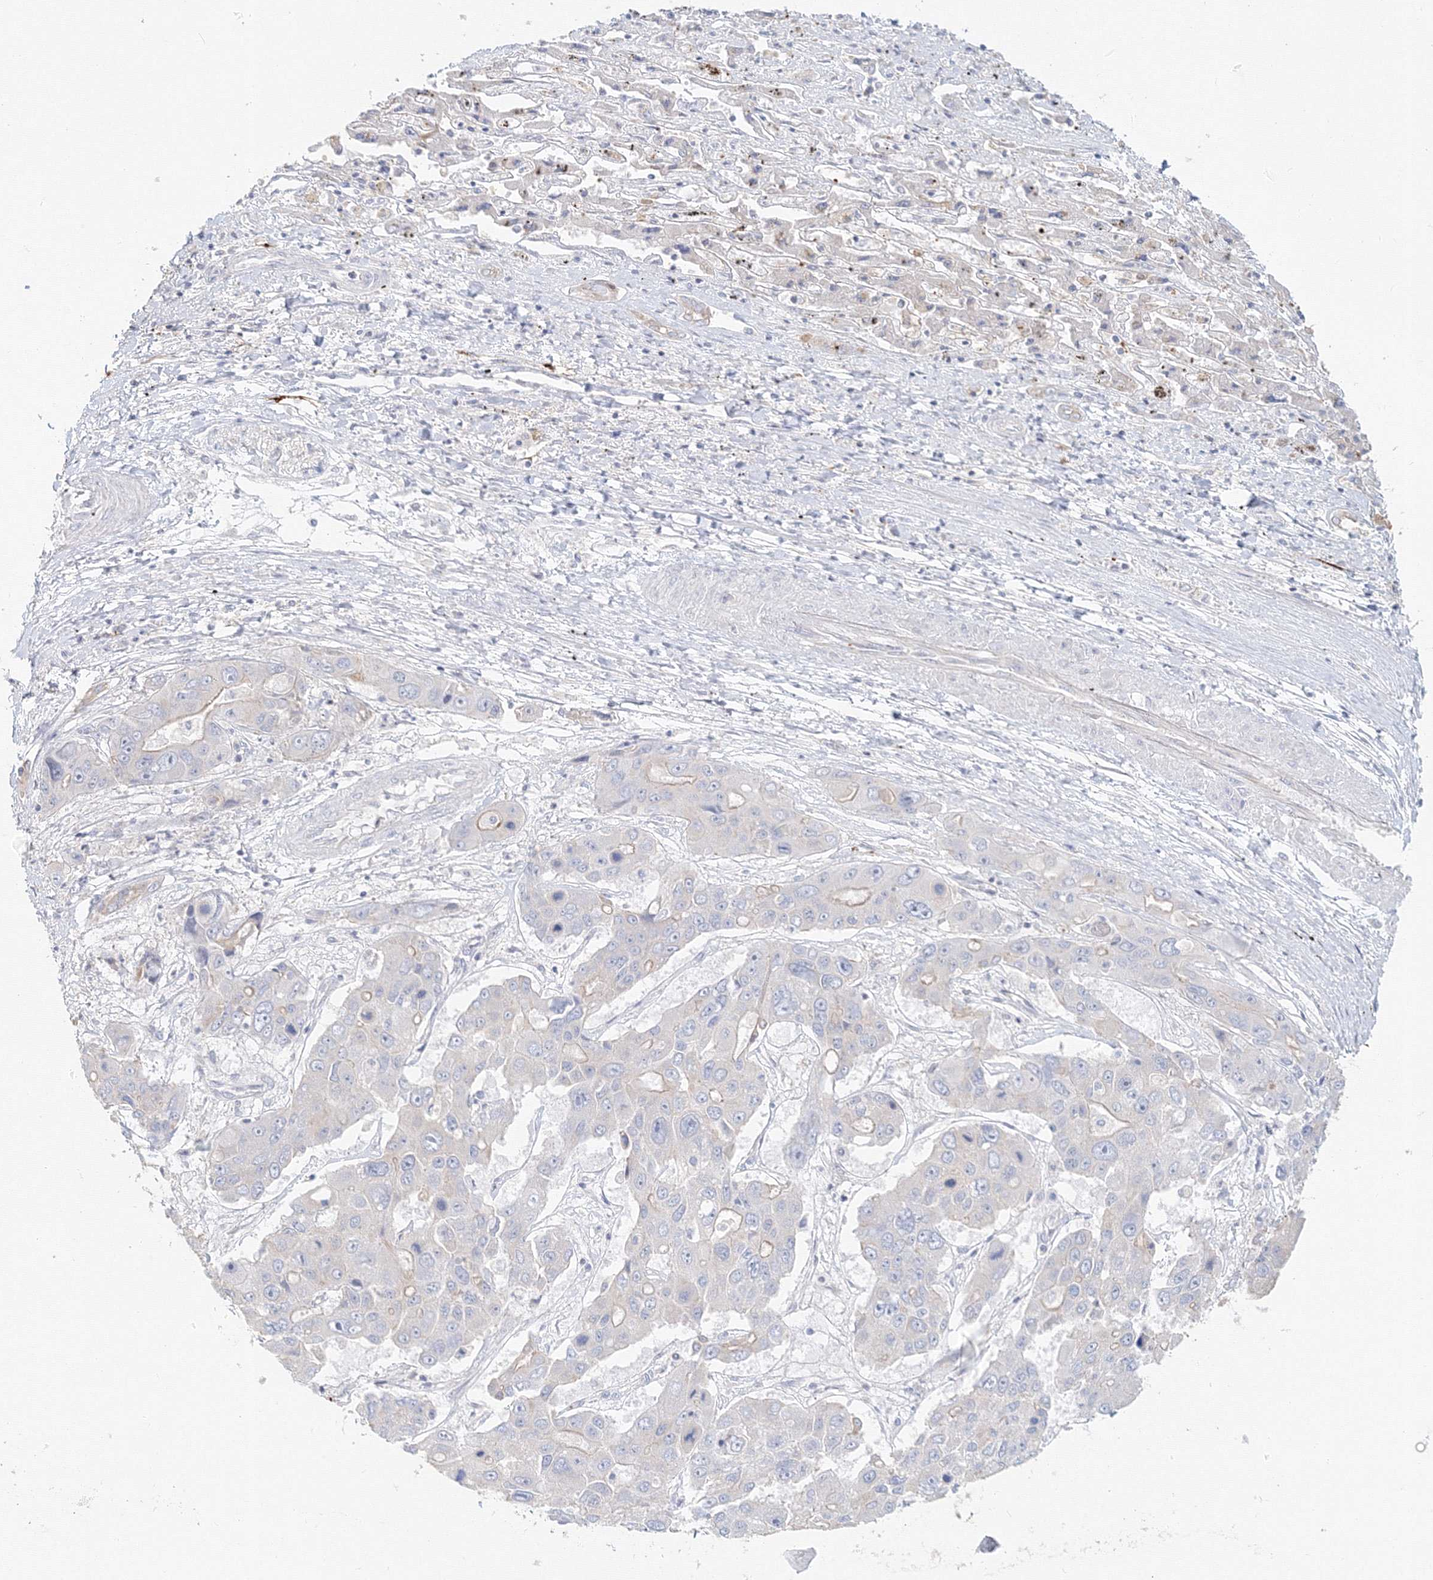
{"staining": {"intensity": "weak", "quantity": "<25%", "location": "cytoplasmic/membranous"}, "tissue": "liver cancer", "cell_type": "Tumor cells", "image_type": "cancer", "snomed": [{"axis": "morphology", "description": "Cholangiocarcinoma"}, {"axis": "topography", "description": "Liver"}], "caption": "Tumor cells are negative for protein expression in human liver cholangiocarcinoma.", "gene": "MMRN1", "patient": {"sex": "male", "age": 67}}